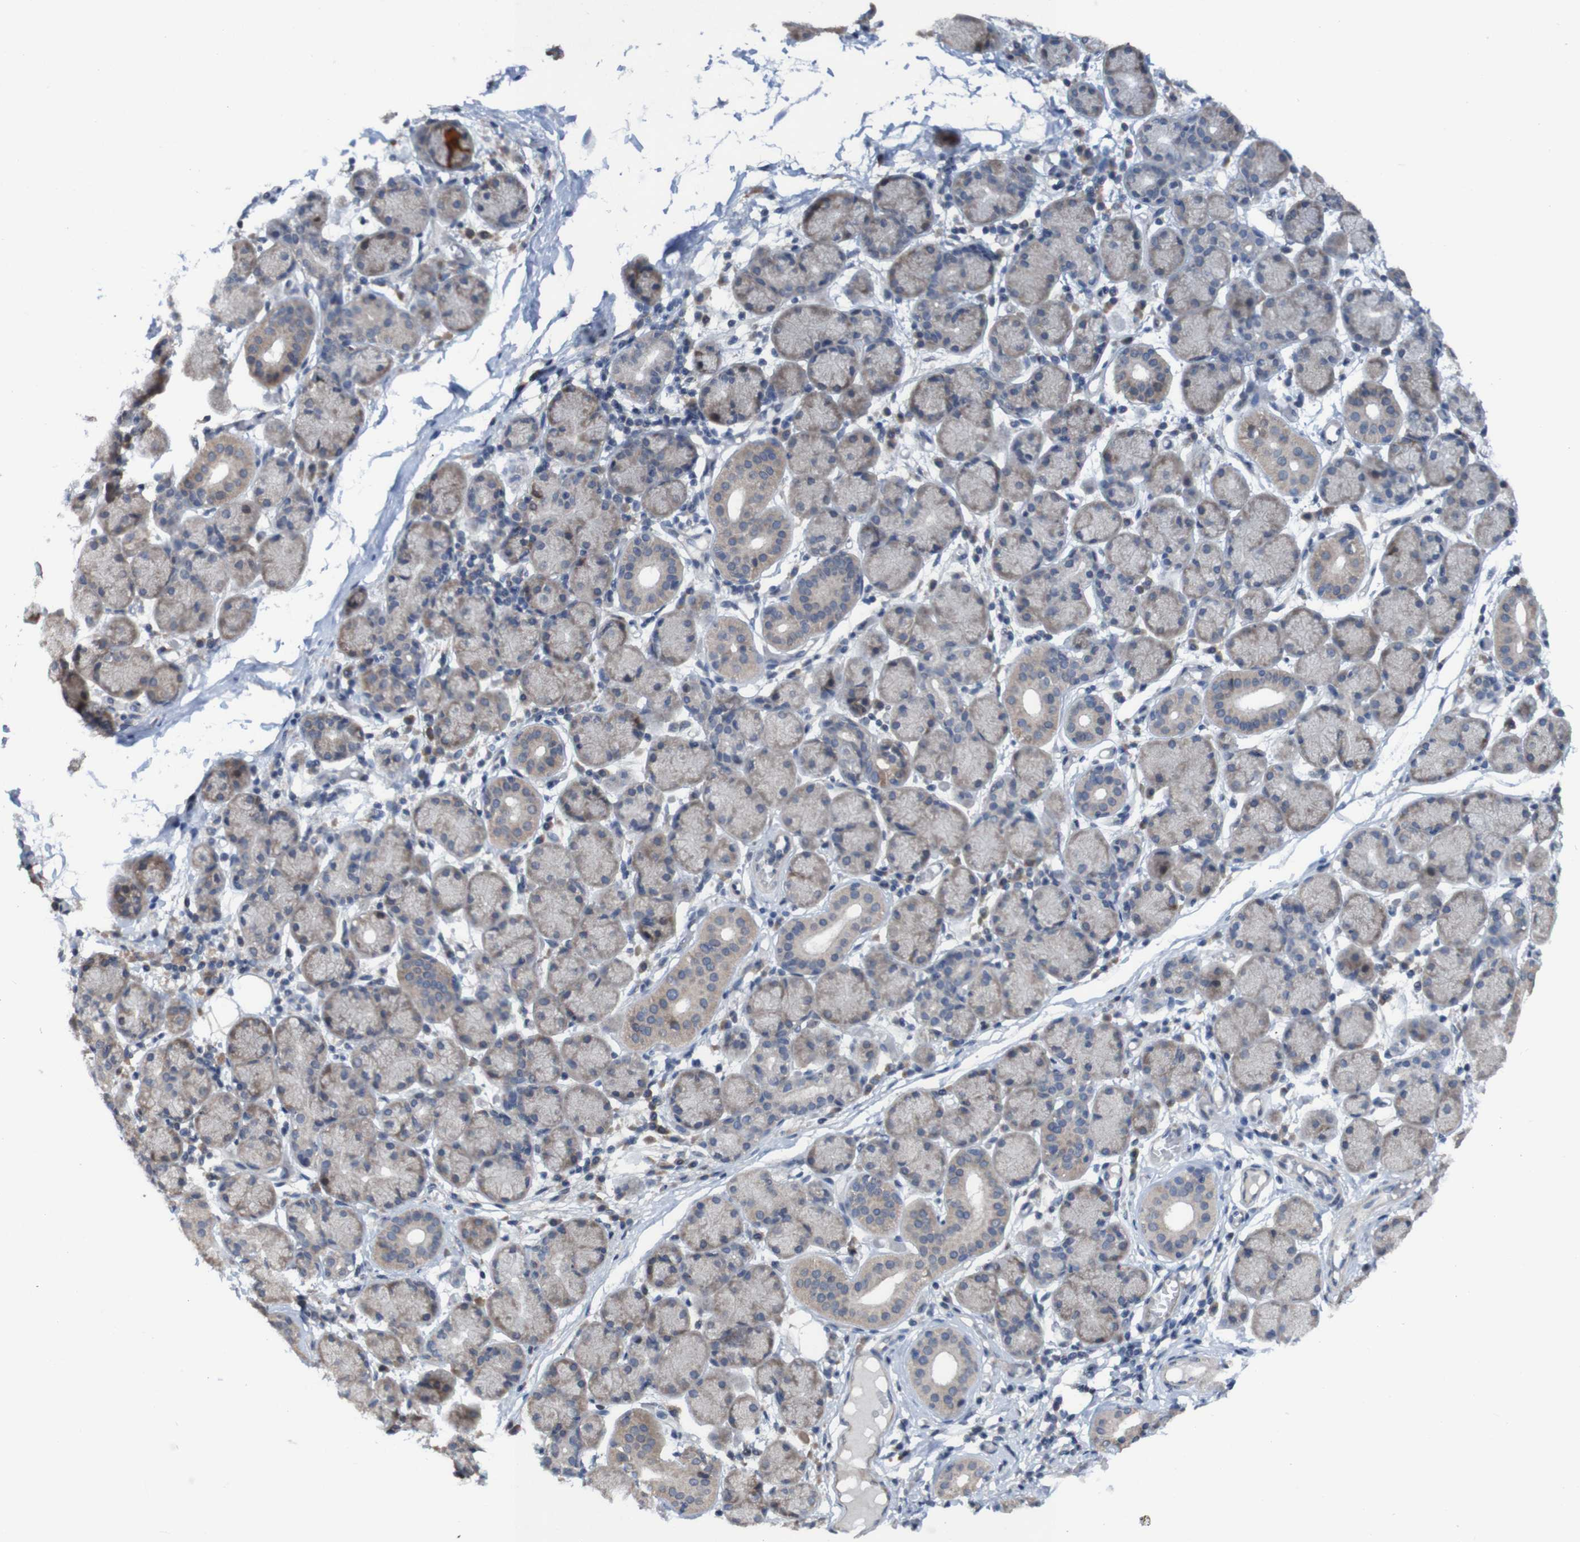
{"staining": {"intensity": "weak", "quantity": "25%-75%", "location": "cytoplasmic/membranous"}, "tissue": "salivary gland", "cell_type": "Glandular cells", "image_type": "normal", "snomed": [{"axis": "morphology", "description": "Normal tissue, NOS"}, {"axis": "topography", "description": "Salivary gland"}], "caption": "Glandular cells display low levels of weak cytoplasmic/membranous positivity in about 25%-75% of cells in normal human salivary gland.", "gene": "CLDN18", "patient": {"sex": "female", "age": 24}}